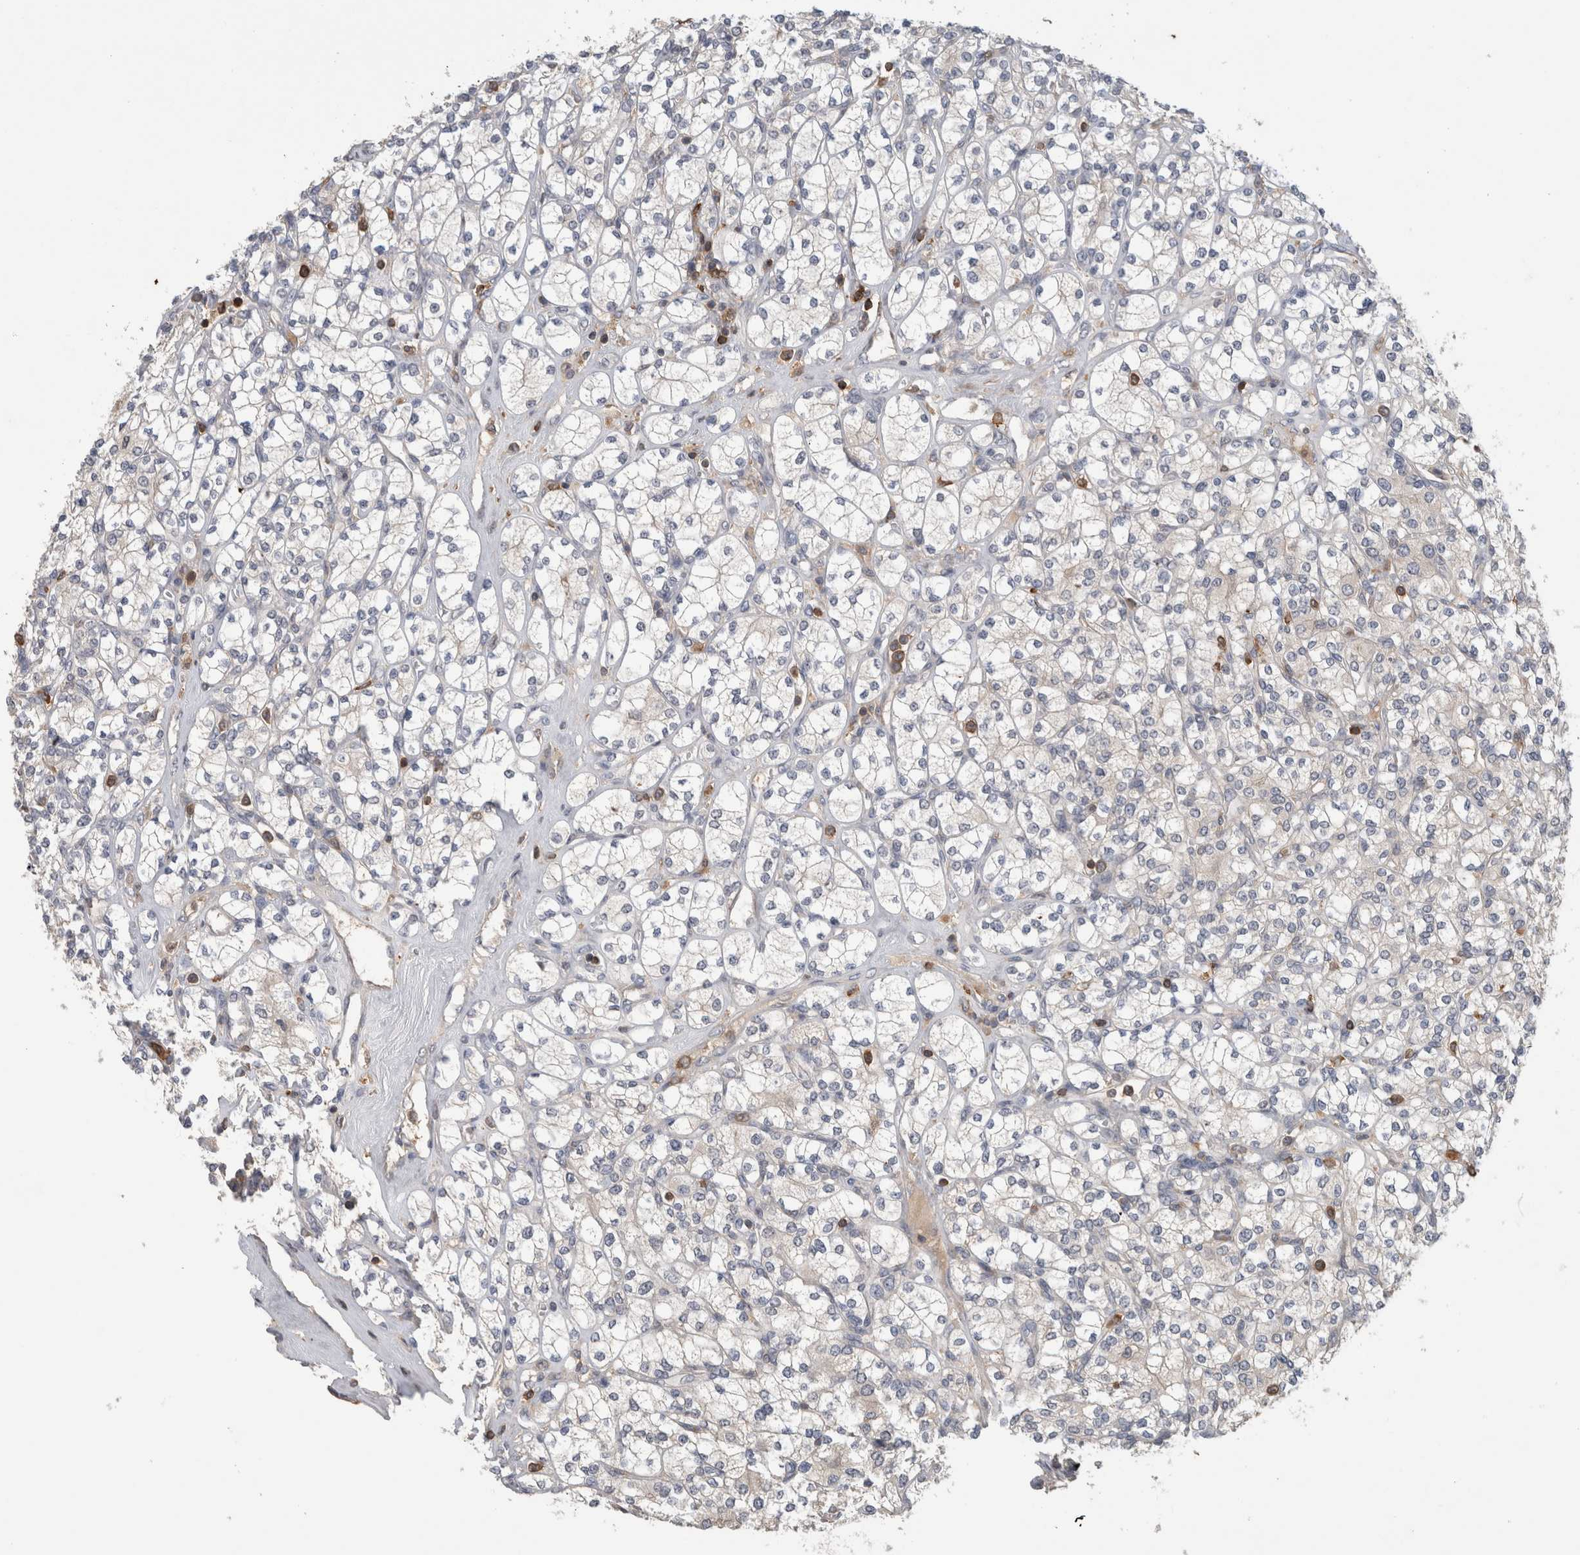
{"staining": {"intensity": "negative", "quantity": "none", "location": "none"}, "tissue": "renal cancer", "cell_type": "Tumor cells", "image_type": "cancer", "snomed": [{"axis": "morphology", "description": "Adenocarcinoma, NOS"}, {"axis": "topography", "description": "Kidney"}], "caption": "Tumor cells are negative for brown protein staining in renal adenocarcinoma. (DAB (3,3'-diaminobenzidine) immunohistochemistry with hematoxylin counter stain).", "gene": "GFRA2", "patient": {"sex": "male", "age": 77}}